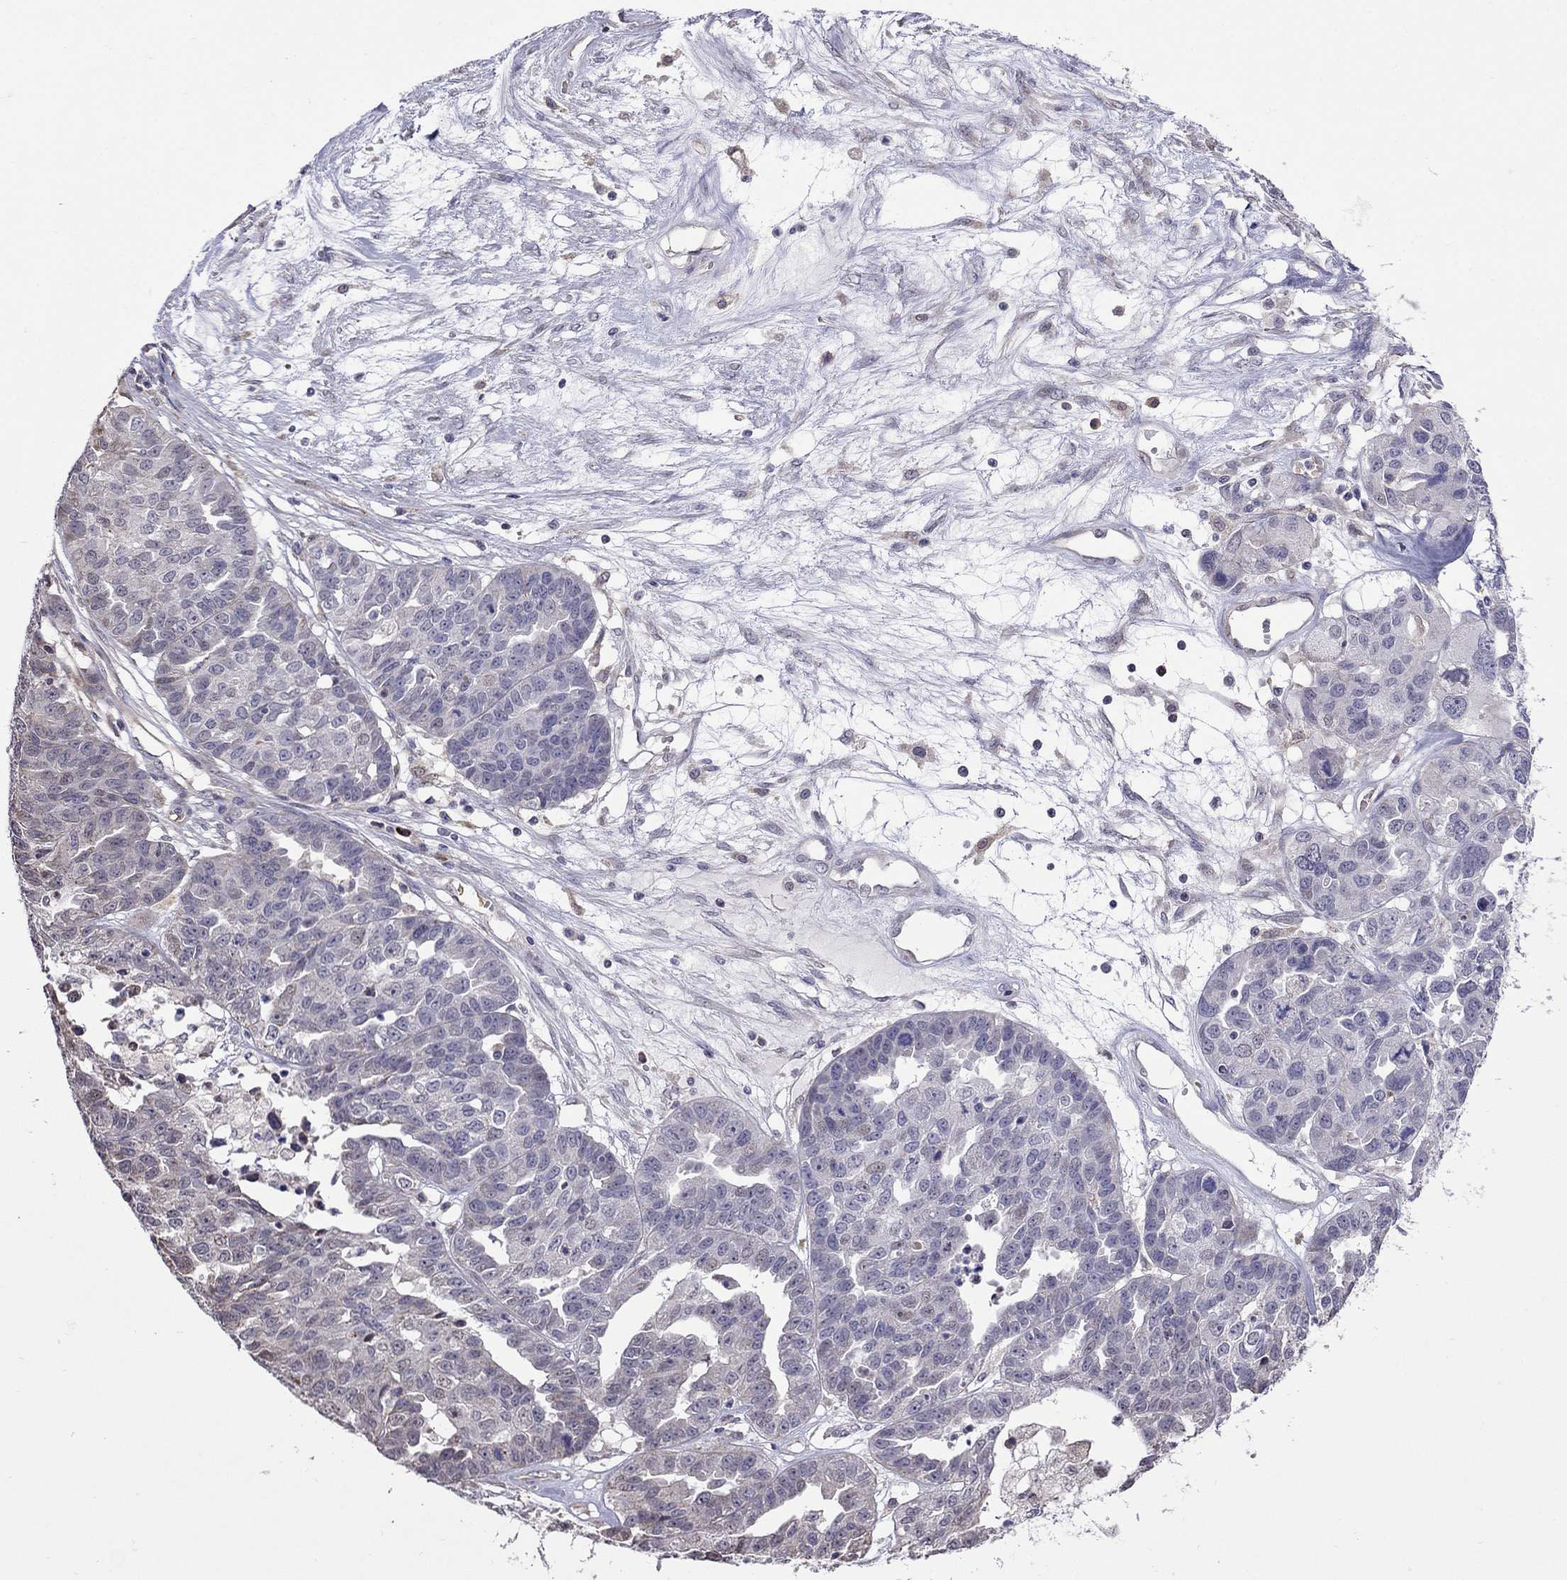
{"staining": {"intensity": "negative", "quantity": "none", "location": "none"}, "tissue": "ovarian cancer", "cell_type": "Tumor cells", "image_type": "cancer", "snomed": [{"axis": "morphology", "description": "Cystadenocarcinoma, serous, NOS"}, {"axis": "topography", "description": "Ovary"}], "caption": "Immunohistochemical staining of ovarian cancer demonstrates no significant expression in tumor cells. Brightfield microscopy of IHC stained with DAB (3,3'-diaminobenzidine) (brown) and hematoxylin (blue), captured at high magnification.", "gene": "ADAM28", "patient": {"sex": "female", "age": 87}}